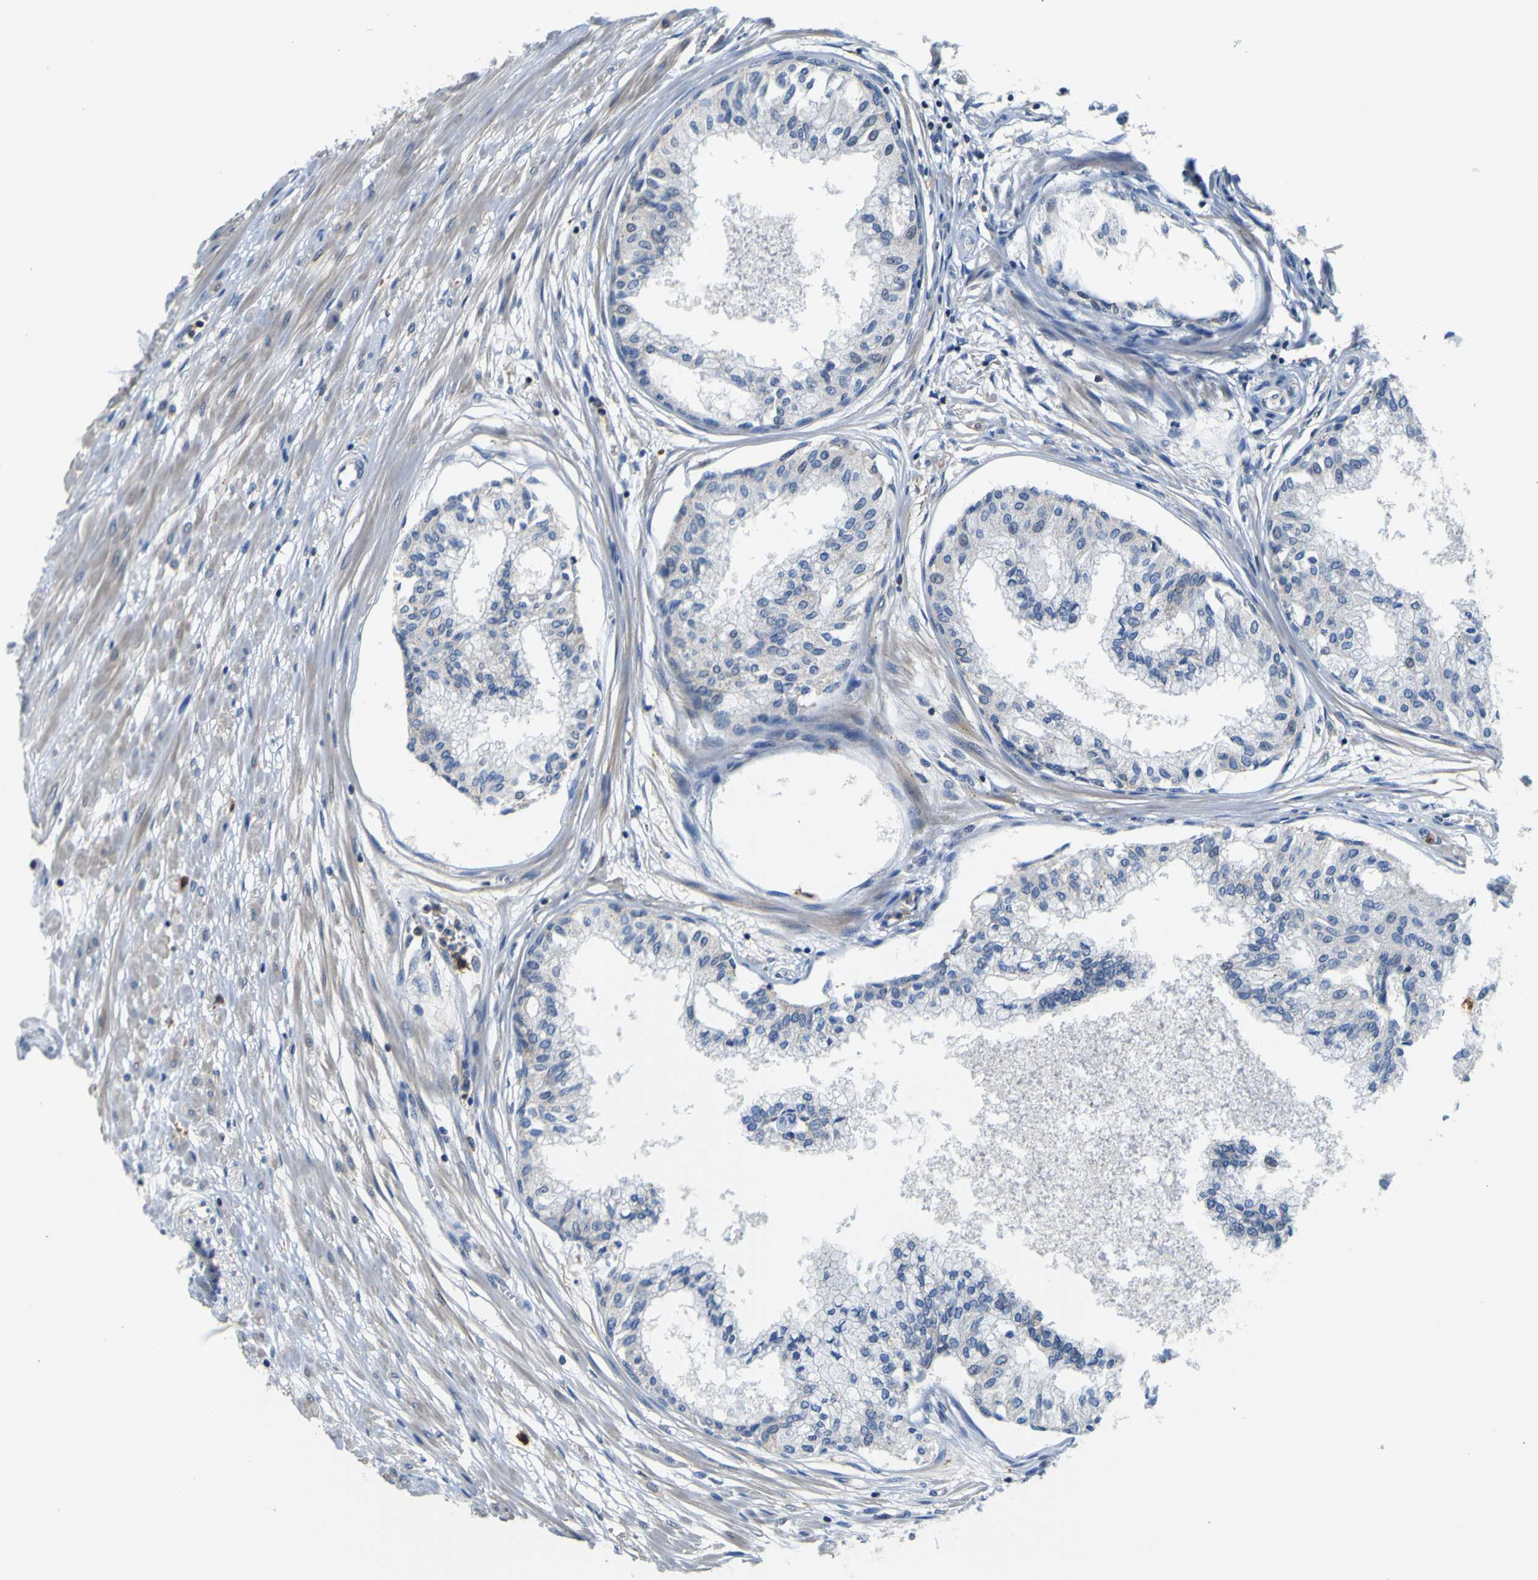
{"staining": {"intensity": "negative", "quantity": "none", "location": "none"}, "tissue": "prostate", "cell_type": "Glandular cells", "image_type": "normal", "snomed": [{"axis": "morphology", "description": "Normal tissue, NOS"}, {"axis": "topography", "description": "Prostate"}, {"axis": "topography", "description": "Seminal veicle"}], "caption": "Glandular cells show no significant protein staining in benign prostate. (Stains: DAB (3,3'-diaminobenzidine) IHC with hematoxylin counter stain, Microscopy: brightfield microscopy at high magnification).", "gene": "TNIK", "patient": {"sex": "male", "age": 60}}